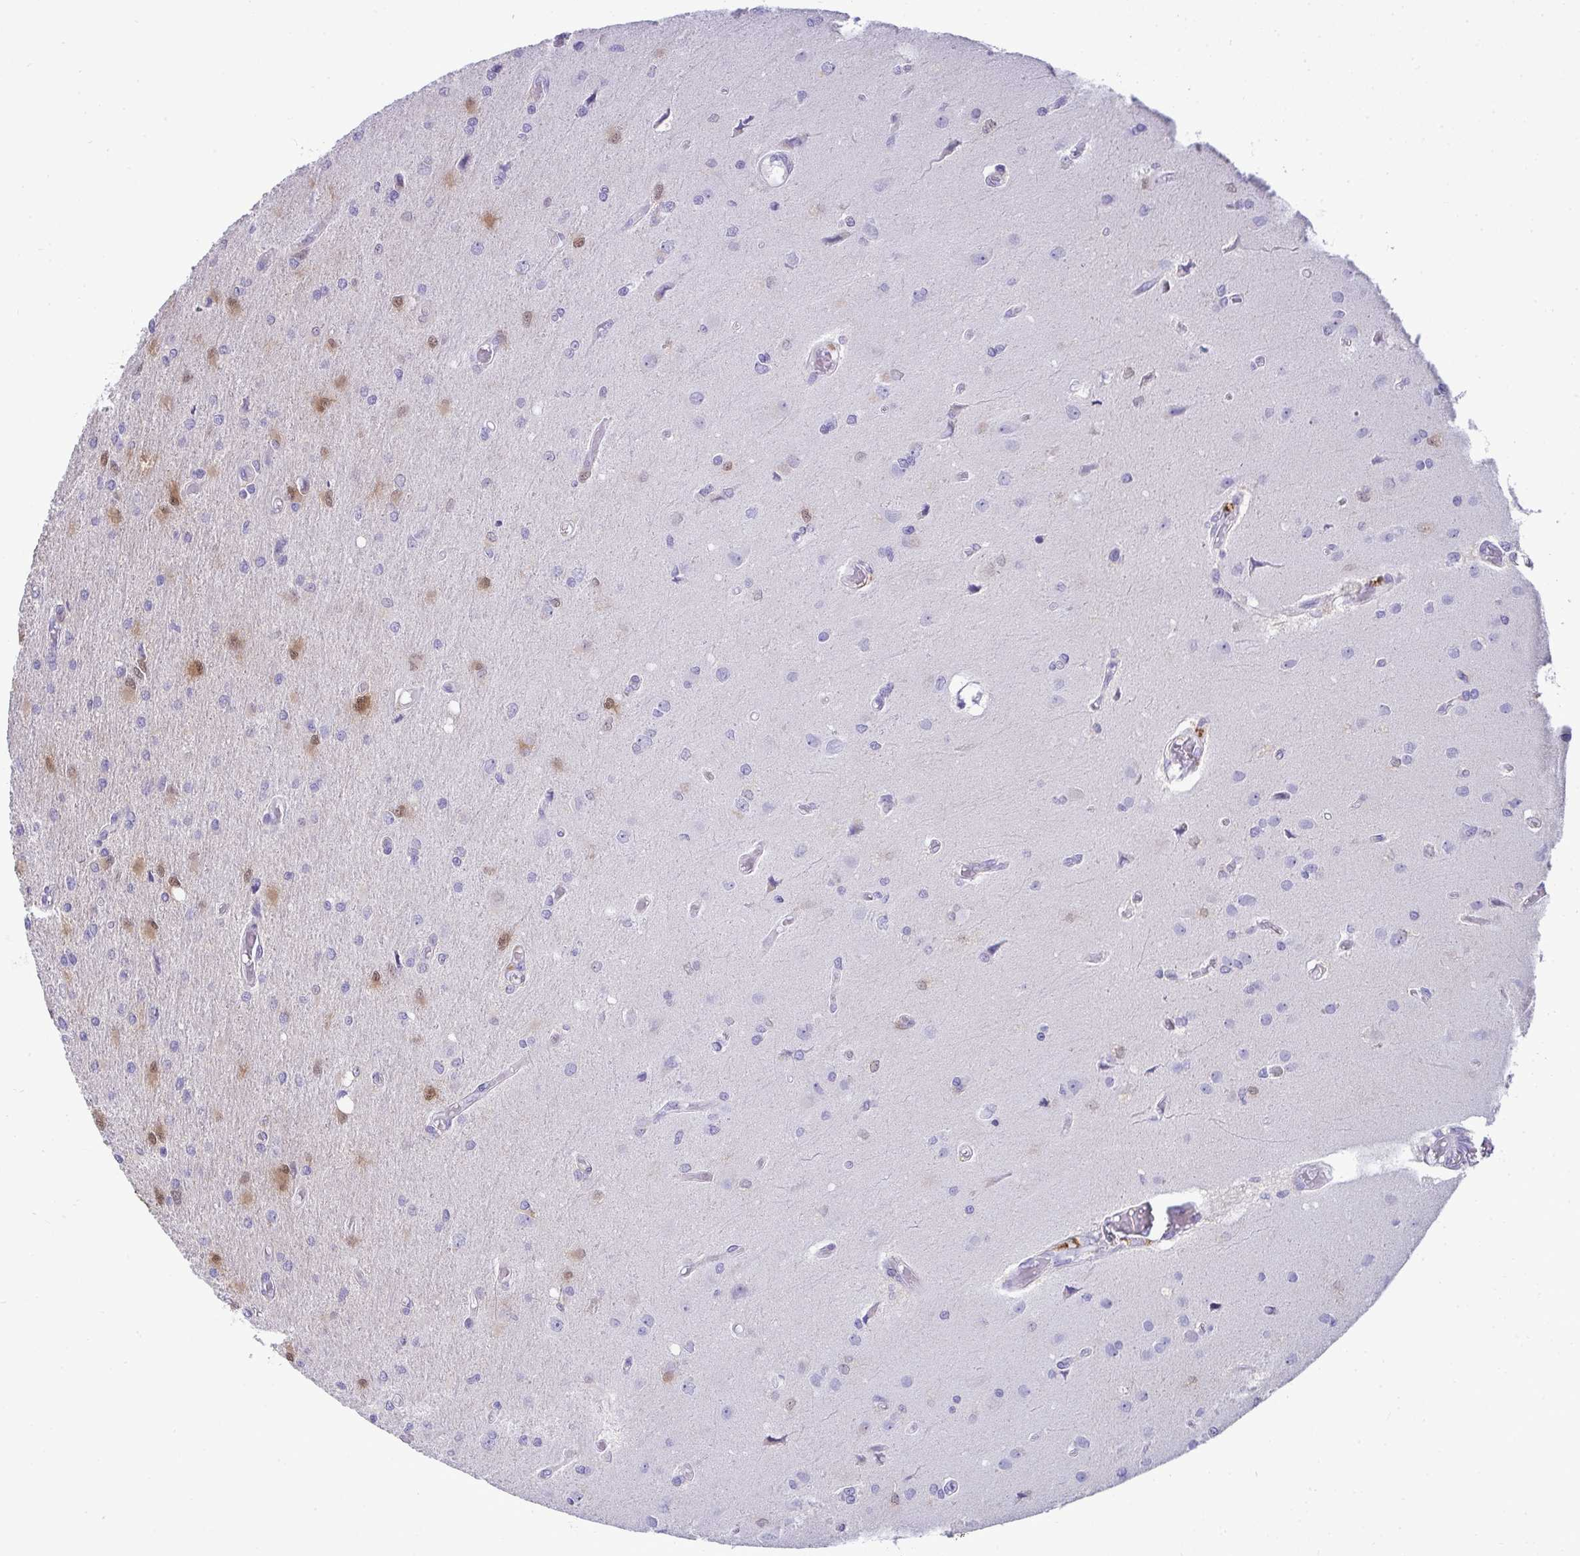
{"staining": {"intensity": "negative", "quantity": "none", "location": "none"}, "tissue": "glioma", "cell_type": "Tumor cells", "image_type": "cancer", "snomed": [{"axis": "morphology", "description": "Glioma, malignant, High grade"}, {"axis": "topography", "description": "Brain"}], "caption": "Immunohistochemistry image of glioma stained for a protein (brown), which displays no staining in tumor cells. (DAB IHC with hematoxylin counter stain).", "gene": "HSPB6", "patient": {"sex": "female", "age": 70}}